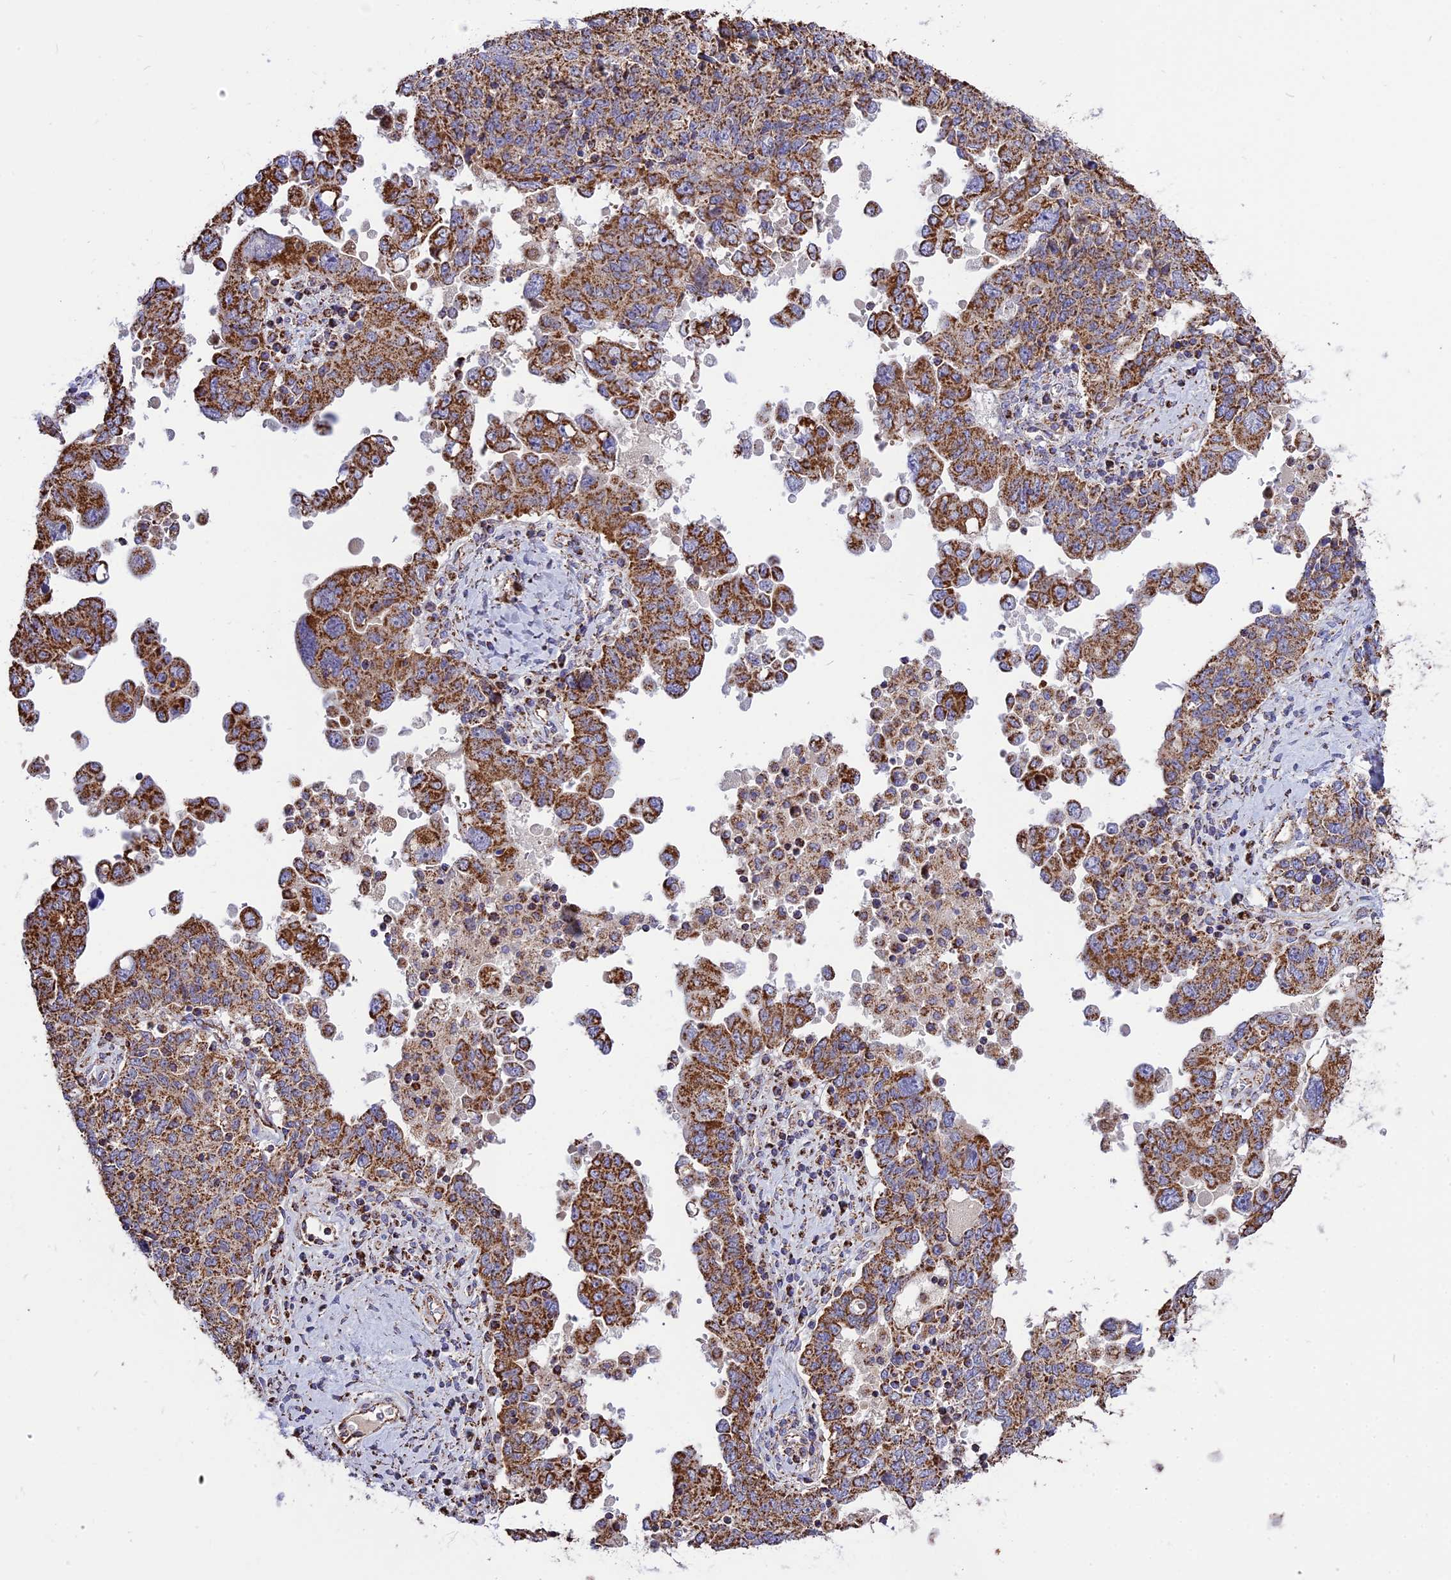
{"staining": {"intensity": "strong", "quantity": ">75%", "location": "cytoplasmic/membranous"}, "tissue": "ovarian cancer", "cell_type": "Tumor cells", "image_type": "cancer", "snomed": [{"axis": "morphology", "description": "Carcinoma, endometroid"}, {"axis": "topography", "description": "Ovary"}], "caption": "A micrograph of human ovarian cancer (endometroid carcinoma) stained for a protein shows strong cytoplasmic/membranous brown staining in tumor cells.", "gene": "TTC4", "patient": {"sex": "female", "age": 62}}